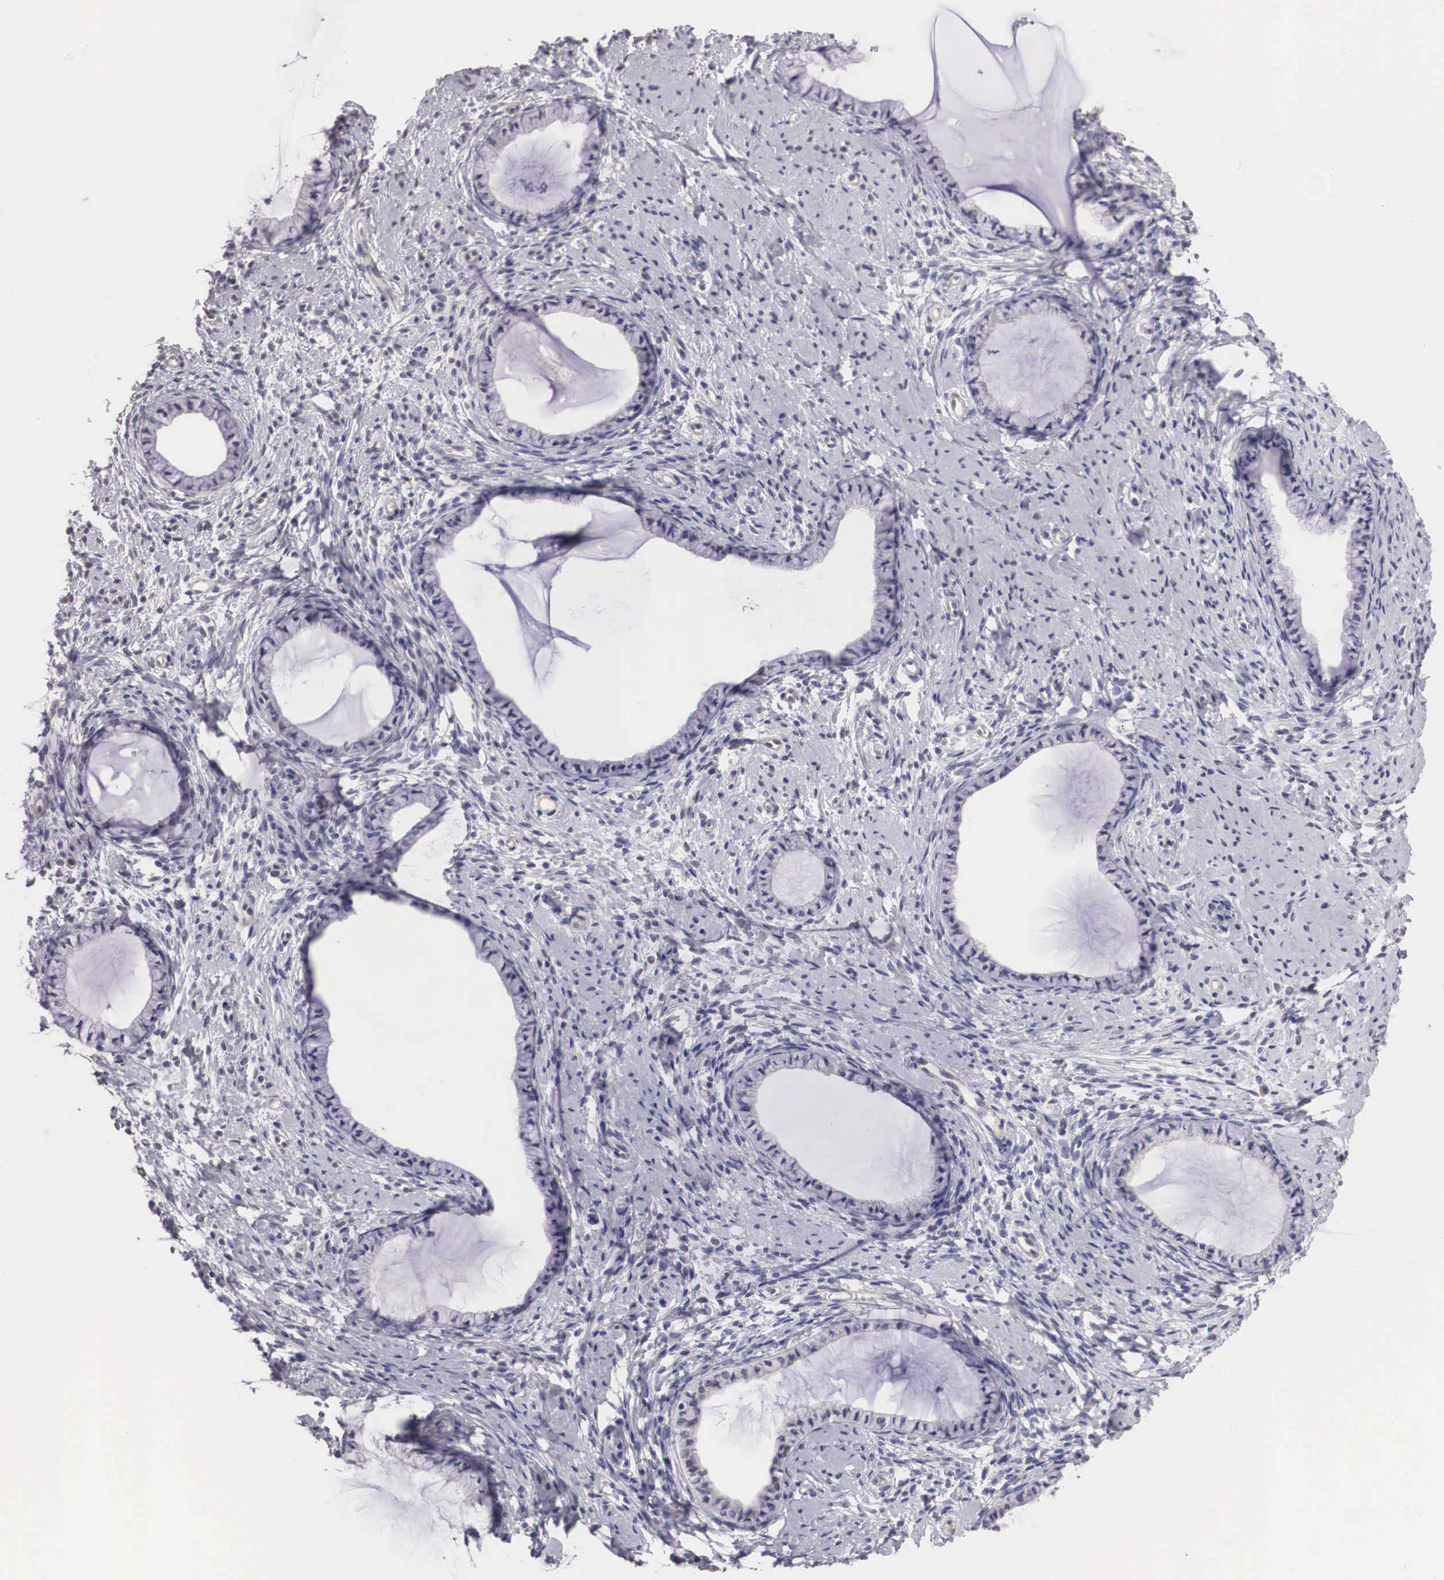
{"staining": {"intensity": "negative", "quantity": "none", "location": "none"}, "tissue": "cervix", "cell_type": "Glandular cells", "image_type": "normal", "snomed": [{"axis": "morphology", "description": "Normal tissue, NOS"}, {"axis": "topography", "description": "Cervix"}], "caption": "Immunohistochemistry (IHC) photomicrograph of benign cervix: cervix stained with DAB (3,3'-diaminobenzidine) shows no significant protein expression in glandular cells.", "gene": "ENOX2", "patient": {"sex": "female", "age": 70}}